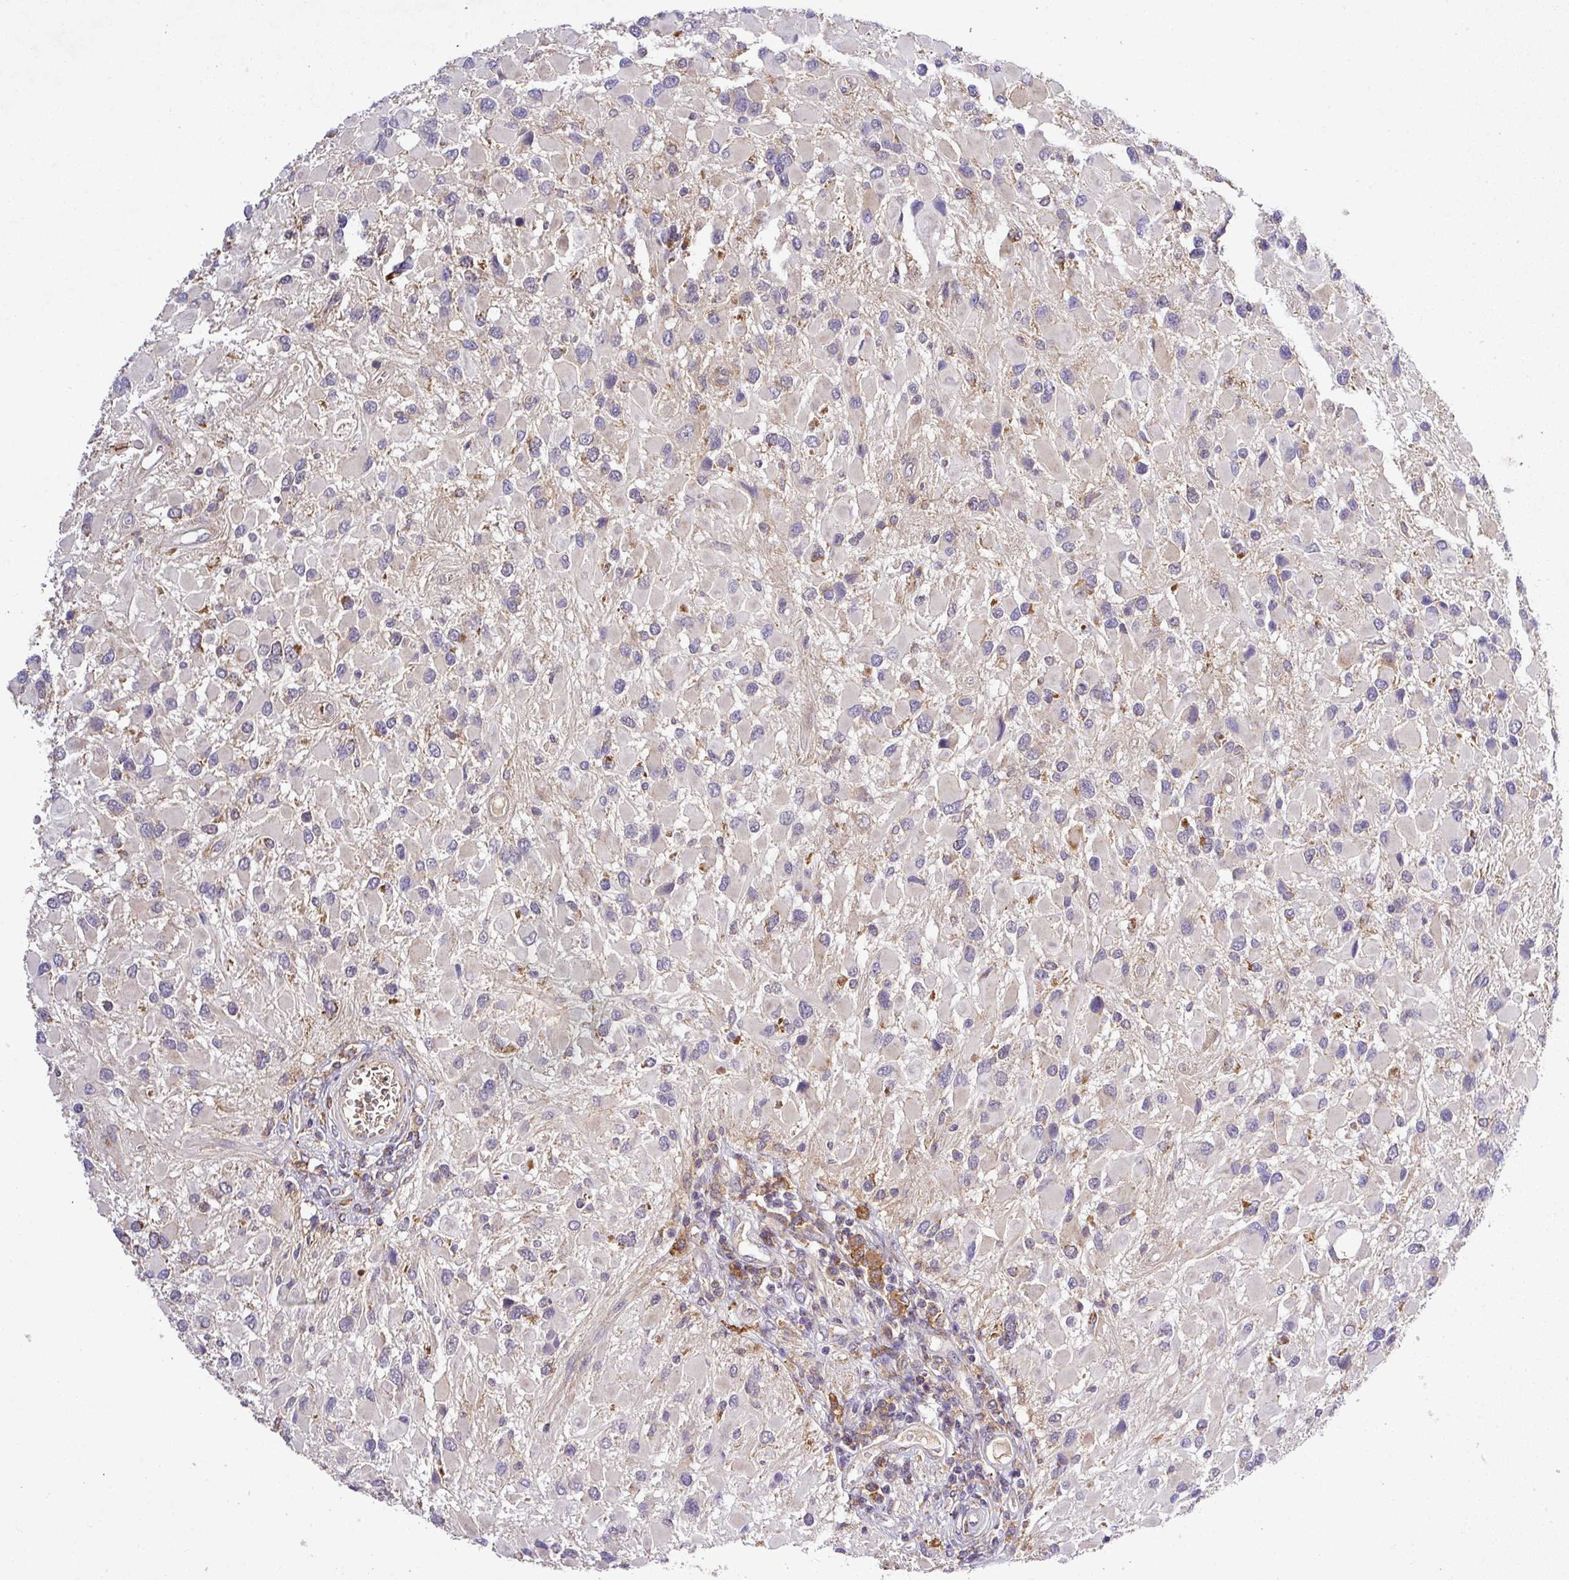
{"staining": {"intensity": "weak", "quantity": "<25%", "location": "cytoplasmic/membranous"}, "tissue": "glioma", "cell_type": "Tumor cells", "image_type": "cancer", "snomed": [{"axis": "morphology", "description": "Glioma, malignant, High grade"}, {"axis": "topography", "description": "Brain"}], "caption": "High magnification brightfield microscopy of high-grade glioma (malignant) stained with DAB (3,3'-diaminobenzidine) (brown) and counterstained with hematoxylin (blue): tumor cells show no significant expression.", "gene": "ZNF513", "patient": {"sex": "male", "age": 53}}